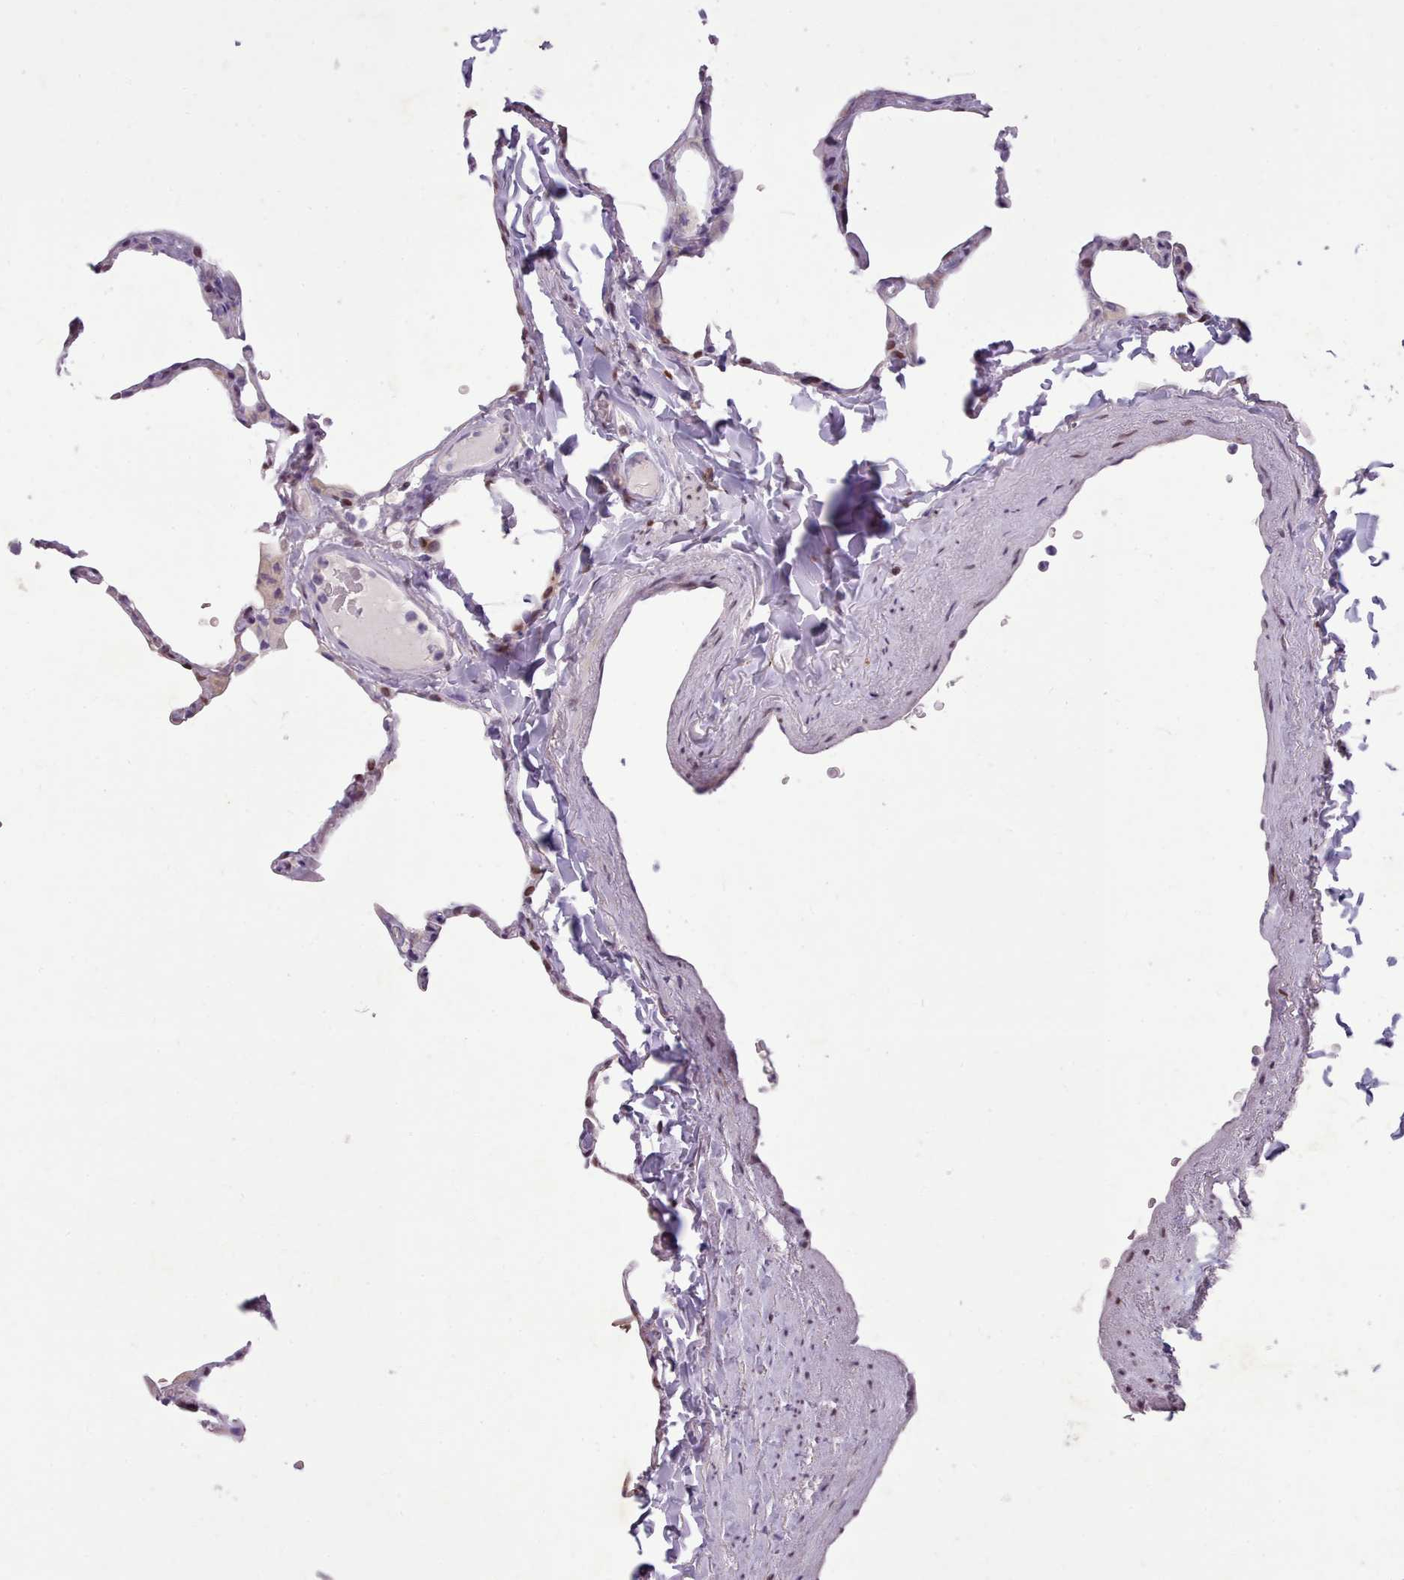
{"staining": {"intensity": "negative", "quantity": "none", "location": "none"}, "tissue": "lung", "cell_type": "Alveolar cells", "image_type": "normal", "snomed": [{"axis": "morphology", "description": "Normal tissue, NOS"}, {"axis": "topography", "description": "Lung"}], "caption": "Alveolar cells are negative for protein expression in benign human lung. The staining was performed using DAB (3,3'-diaminobenzidine) to visualize the protein expression in brown, while the nuclei were stained in blue with hematoxylin (Magnification: 20x).", "gene": "KCNT2", "patient": {"sex": "male", "age": 65}}